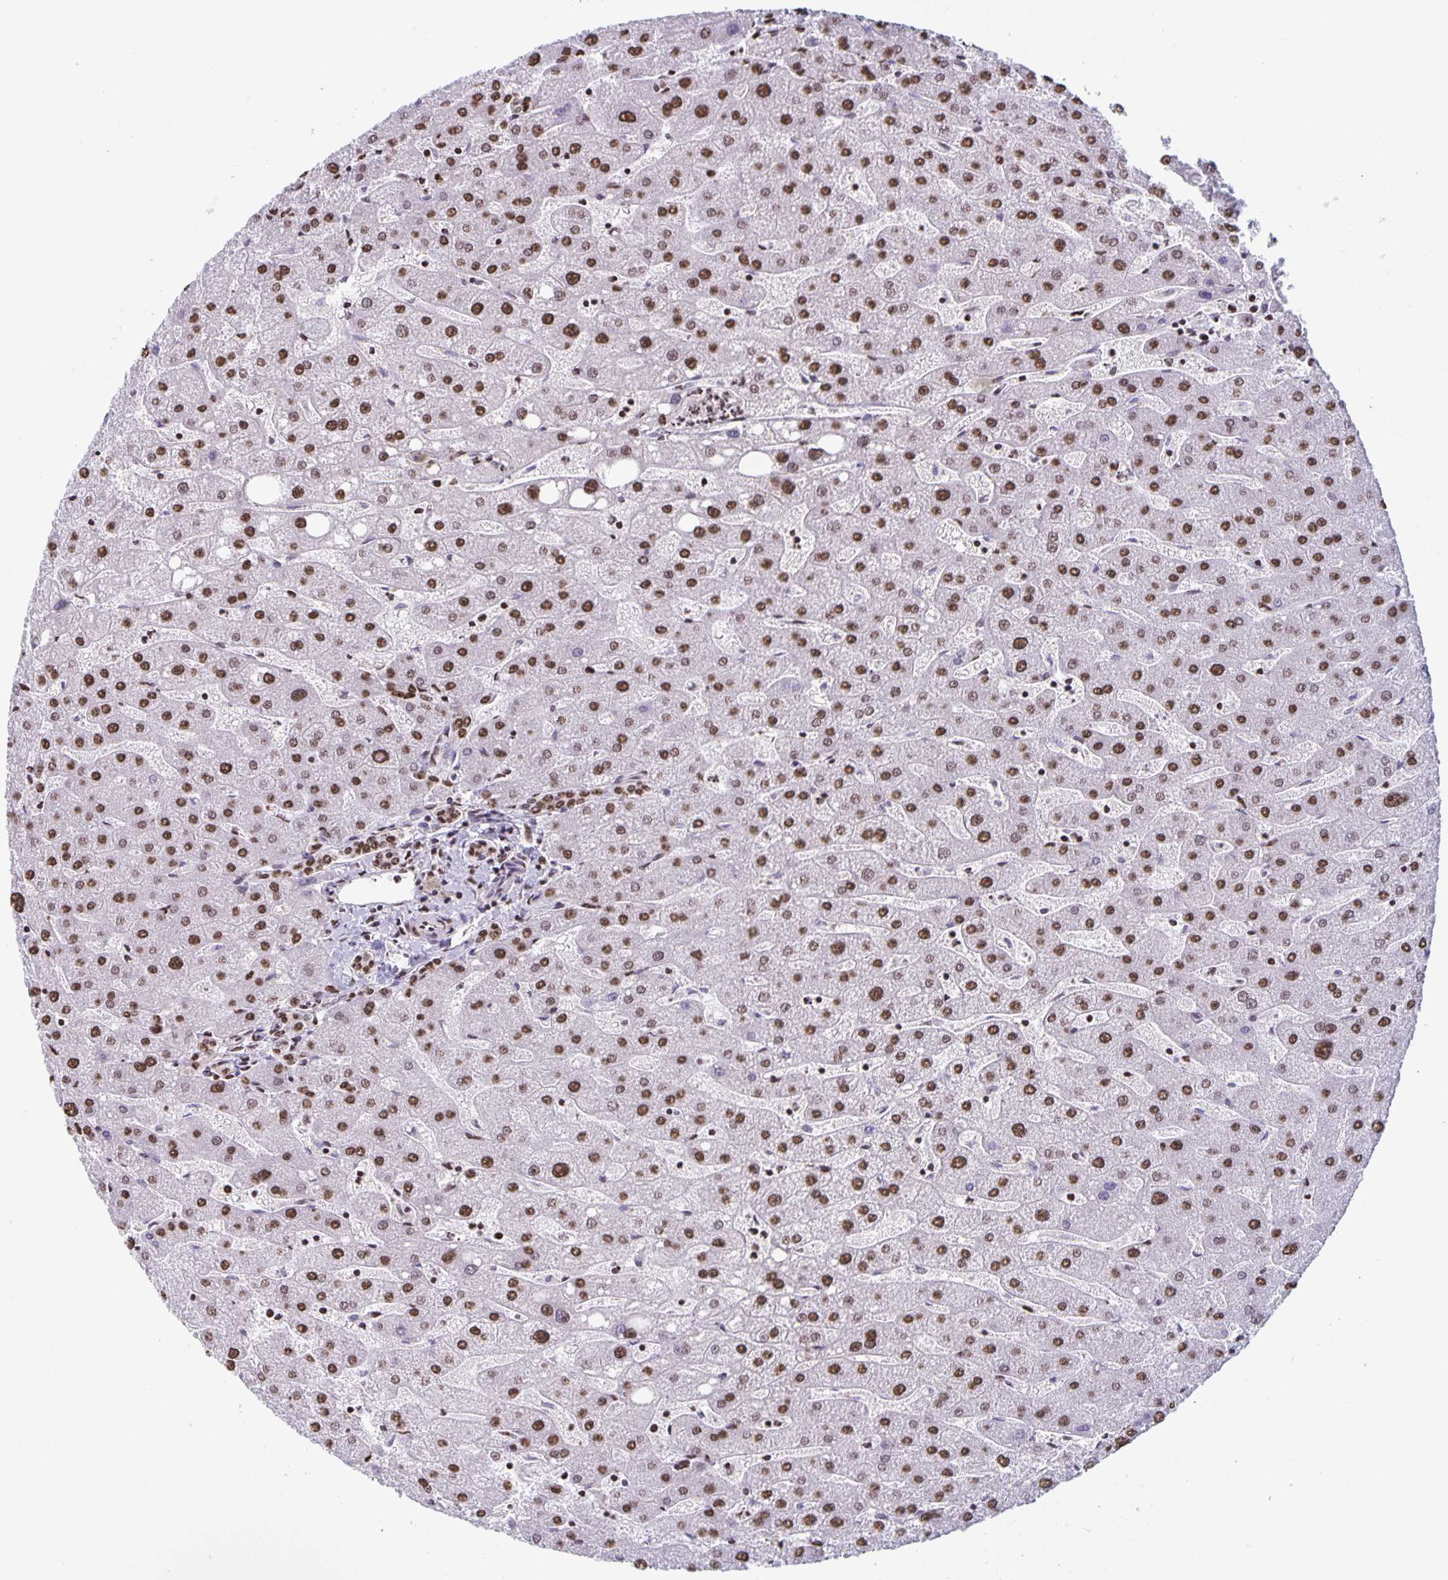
{"staining": {"intensity": "moderate", "quantity": ">75%", "location": "nuclear"}, "tissue": "liver", "cell_type": "Cholangiocytes", "image_type": "normal", "snomed": [{"axis": "morphology", "description": "Normal tissue, NOS"}, {"axis": "topography", "description": "Liver"}], "caption": "A histopathology image of liver stained for a protein displays moderate nuclear brown staining in cholangiocytes.", "gene": "DUT", "patient": {"sex": "male", "age": 67}}